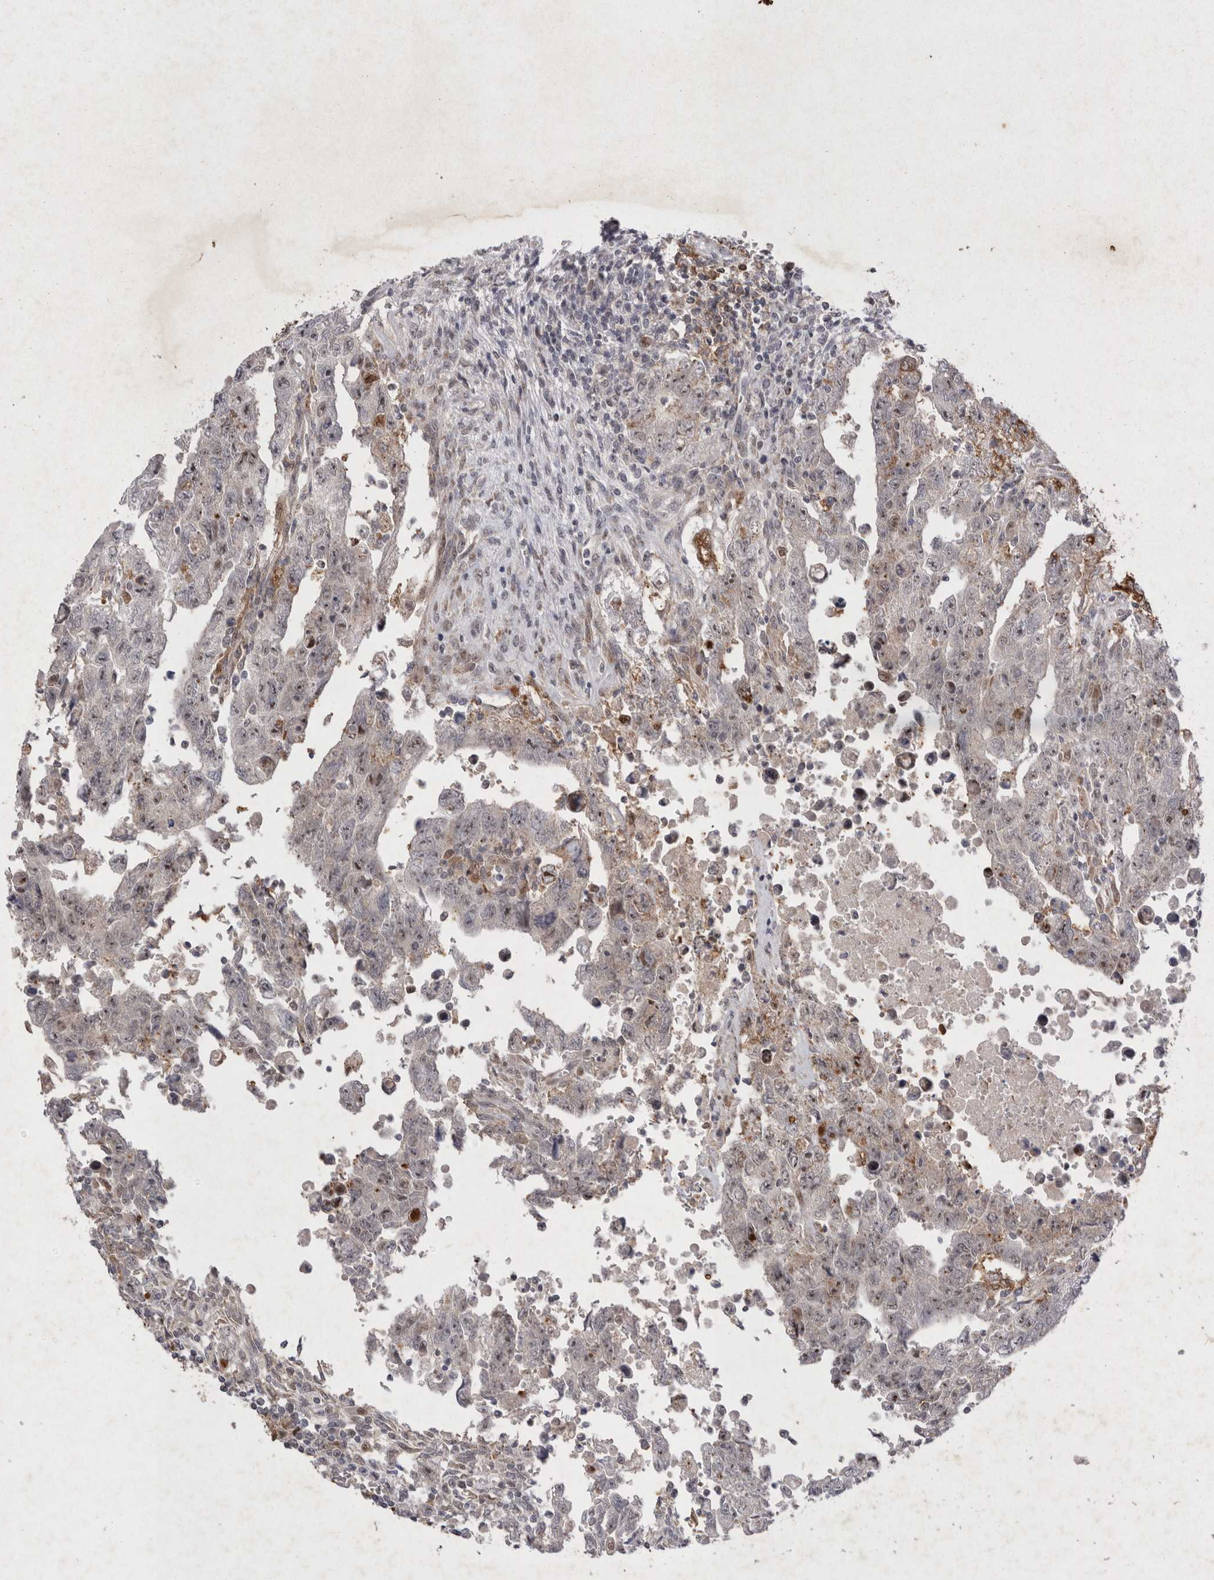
{"staining": {"intensity": "weak", "quantity": ">75%", "location": "nuclear"}, "tissue": "testis cancer", "cell_type": "Tumor cells", "image_type": "cancer", "snomed": [{"axis": "morphology", "description": "Carcinoma, Embryonal, NOS"}, {"axis": "topography", "description": "Testis"}], "caption": "This micrograph reveals immunohistochemistry staining of human embryonal carcinoma (testis), with low weak nuclear positivity in about >75% of tumor cells.", "gene": "STK11", "patient": {"sex": "male", "age": 28}}